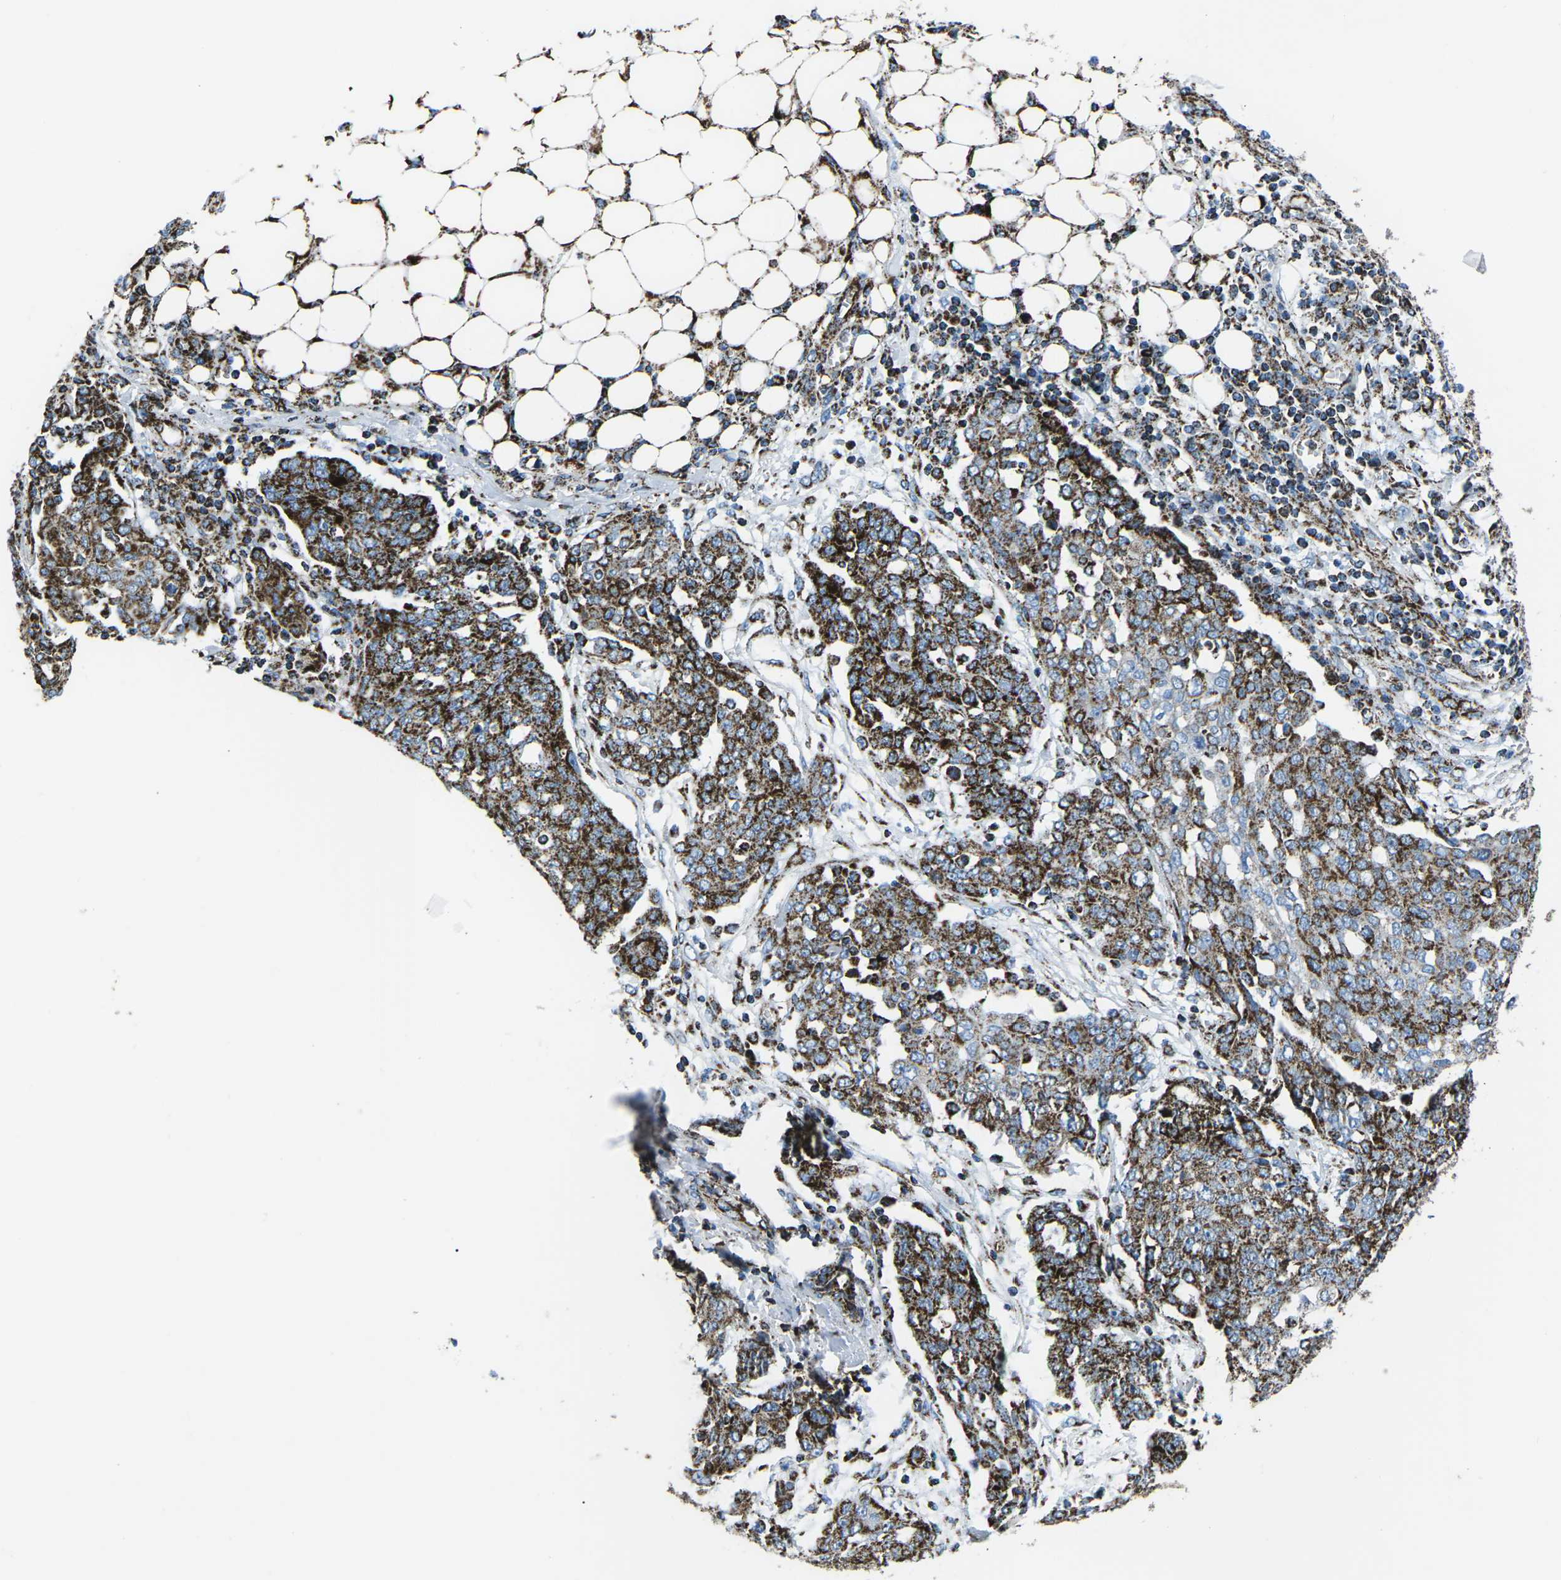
{"staining": {"intensity": "strong", "quantity": "25%-75%", "location": "cytoplasmic/membranous"}, "tissue": "ovarian cancer", "cell_type": "Tumor cells", "image_type": "cancer", "snomed": [{"axis": "morphology", "description": "Cystadenocarcinoma, serous, NOS"}, {"axis": "topography", "description": "Soft tissue"}, {"axis": "topography", "description": "Ovary"}], "caption": "A high-resolution image shows immunohistochemistry (IHC) staining of ovarian cancer, which shows strong cytoplasmic/membranous expression in approximately 25%-75% of tumor cells.", "gene": "MT-CO2", "patient": {"sex": "female", "age": 57}}